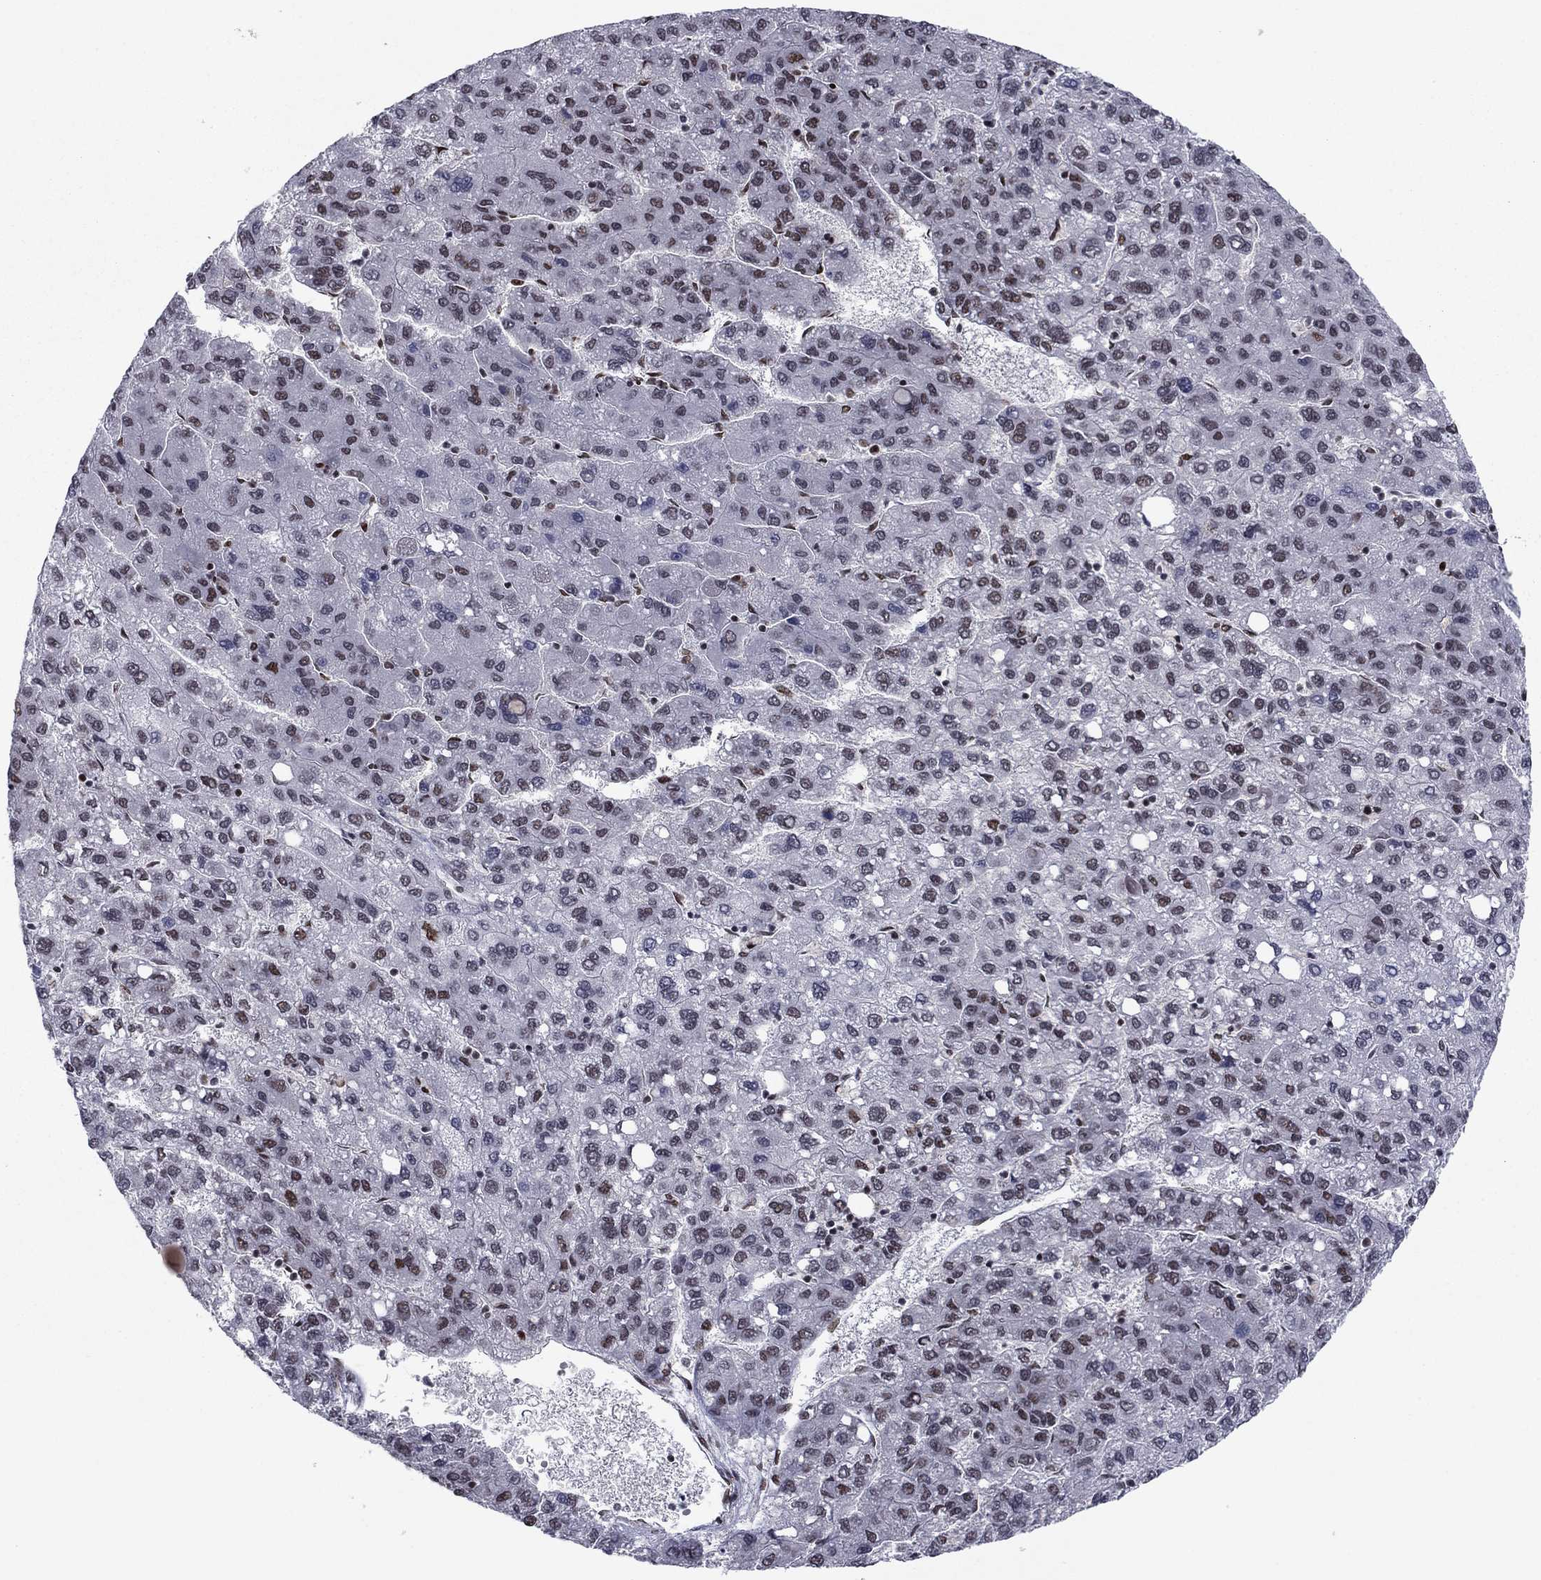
{"staining": {"intensity": "moderate", "quantity": "<25%", "location": "nuclear"}, "tissue": "liver cancer", "cell_type": "Tumor cells", "image_type": "cancer", "snomed": [{"axis": "morphology", "description": "Carcinoma, Hepatocellular, NOS"}, {"axis": "topography", "description": "Liver"}], "caption": "A low amount of moderate nuclear expression is seen in approximately <25% of tumor cells in liver cancer (hepatocellular carcinoma) tissue. (IHC, brightfield microscopy, high magnification).", "gene": "USP54", "patient": {"sex": "female", "age": 82}}